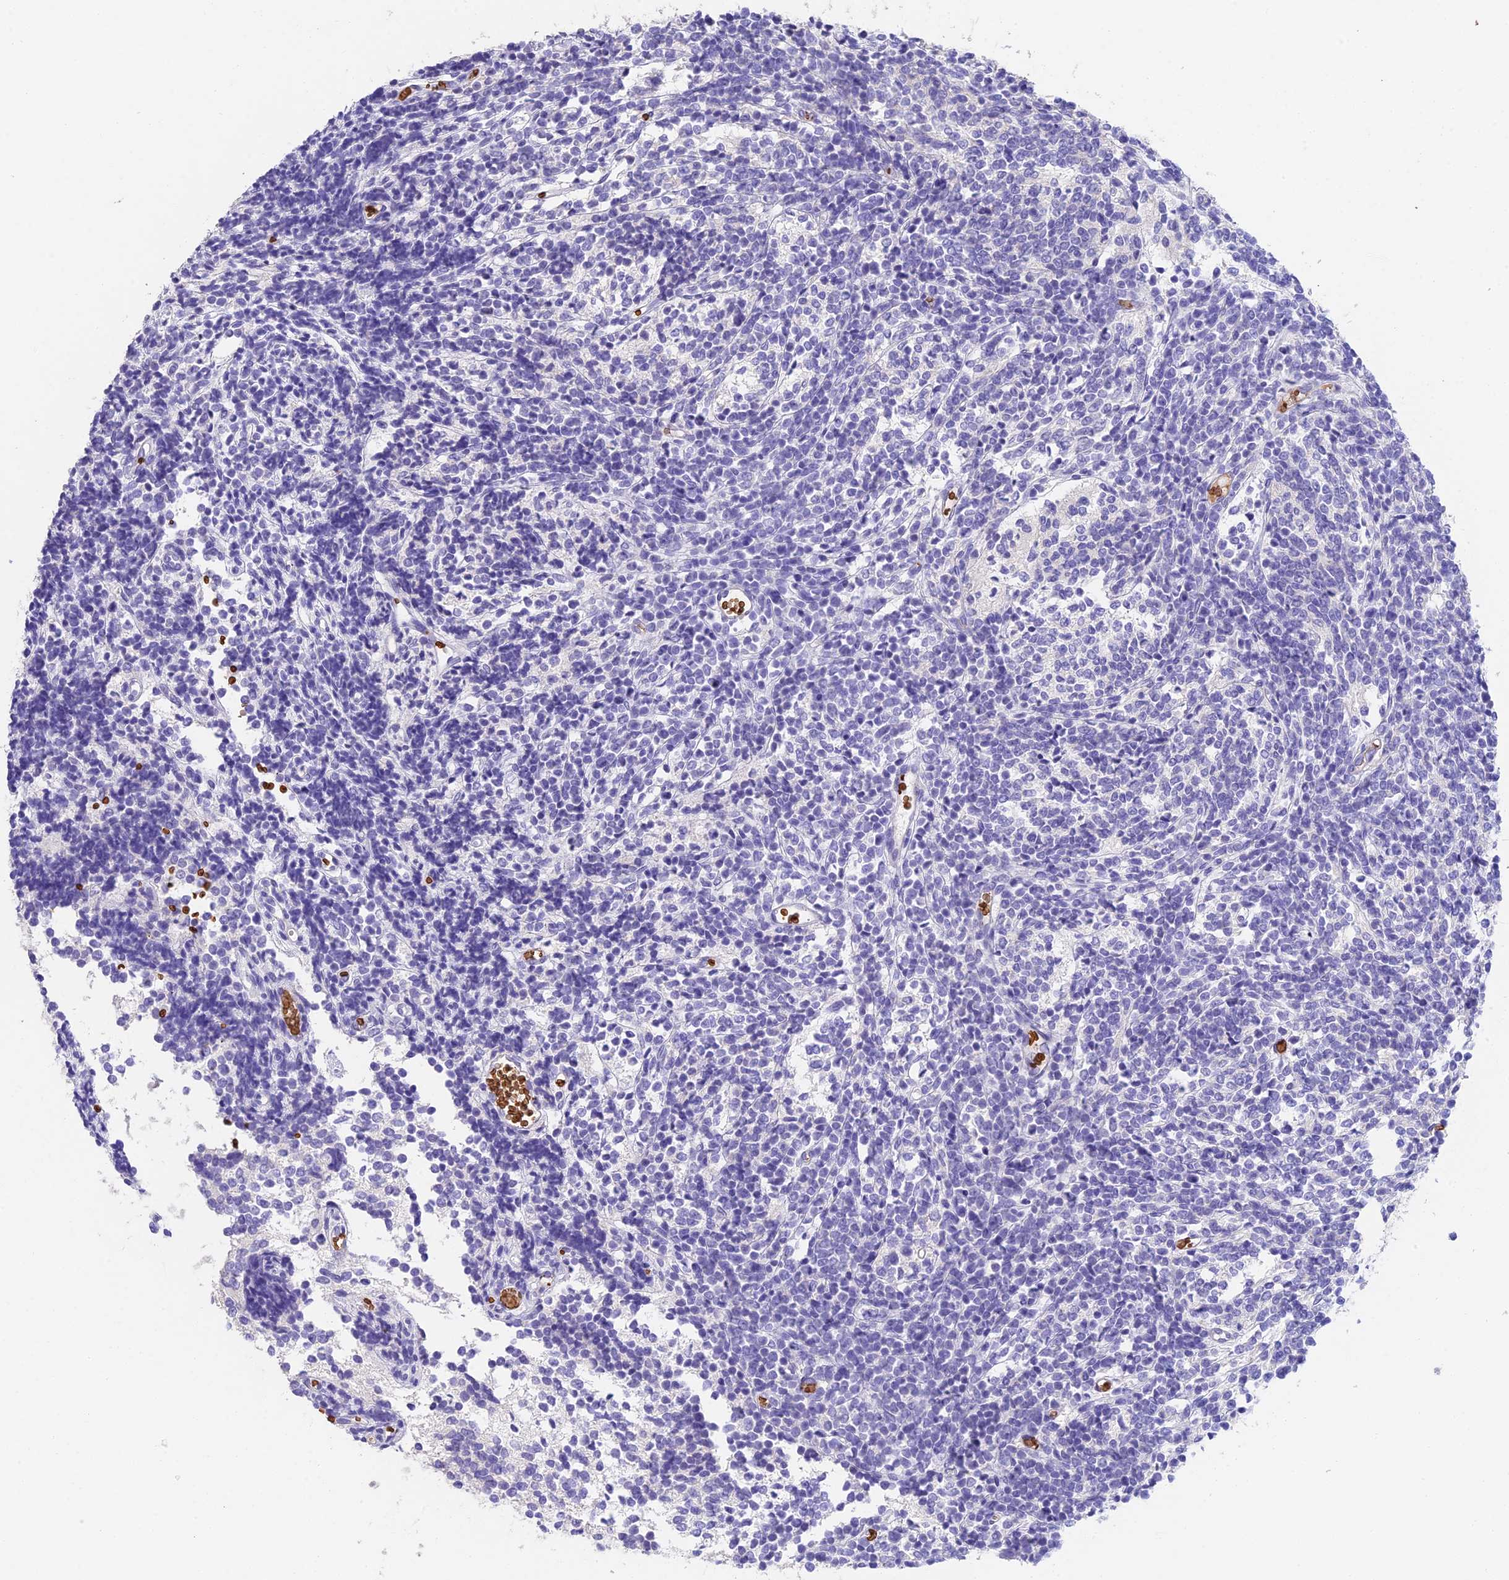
{"staining": {"intensity": "negative", "quantity": "none", "location": "none"}, "tissue": "glioma", "cell_type": "Tumor cells", "image_type": "cancer", "snomed": [{"axis": "morphology", "description": "Glioma, malignant, Low grade"}, {"axis": "topography", "description": "Brain"}], "caption": "Immunohistochemical staining of glioma demonstrates no significant staining in tumor cells. The staining is performed using DAB (3,3'-diaminobenzidine) brown chromogen with nuclei counter-stained in using hematoxylin.", "gene": "TNNC2", "patient": {"sex": "female", "age": 1}}